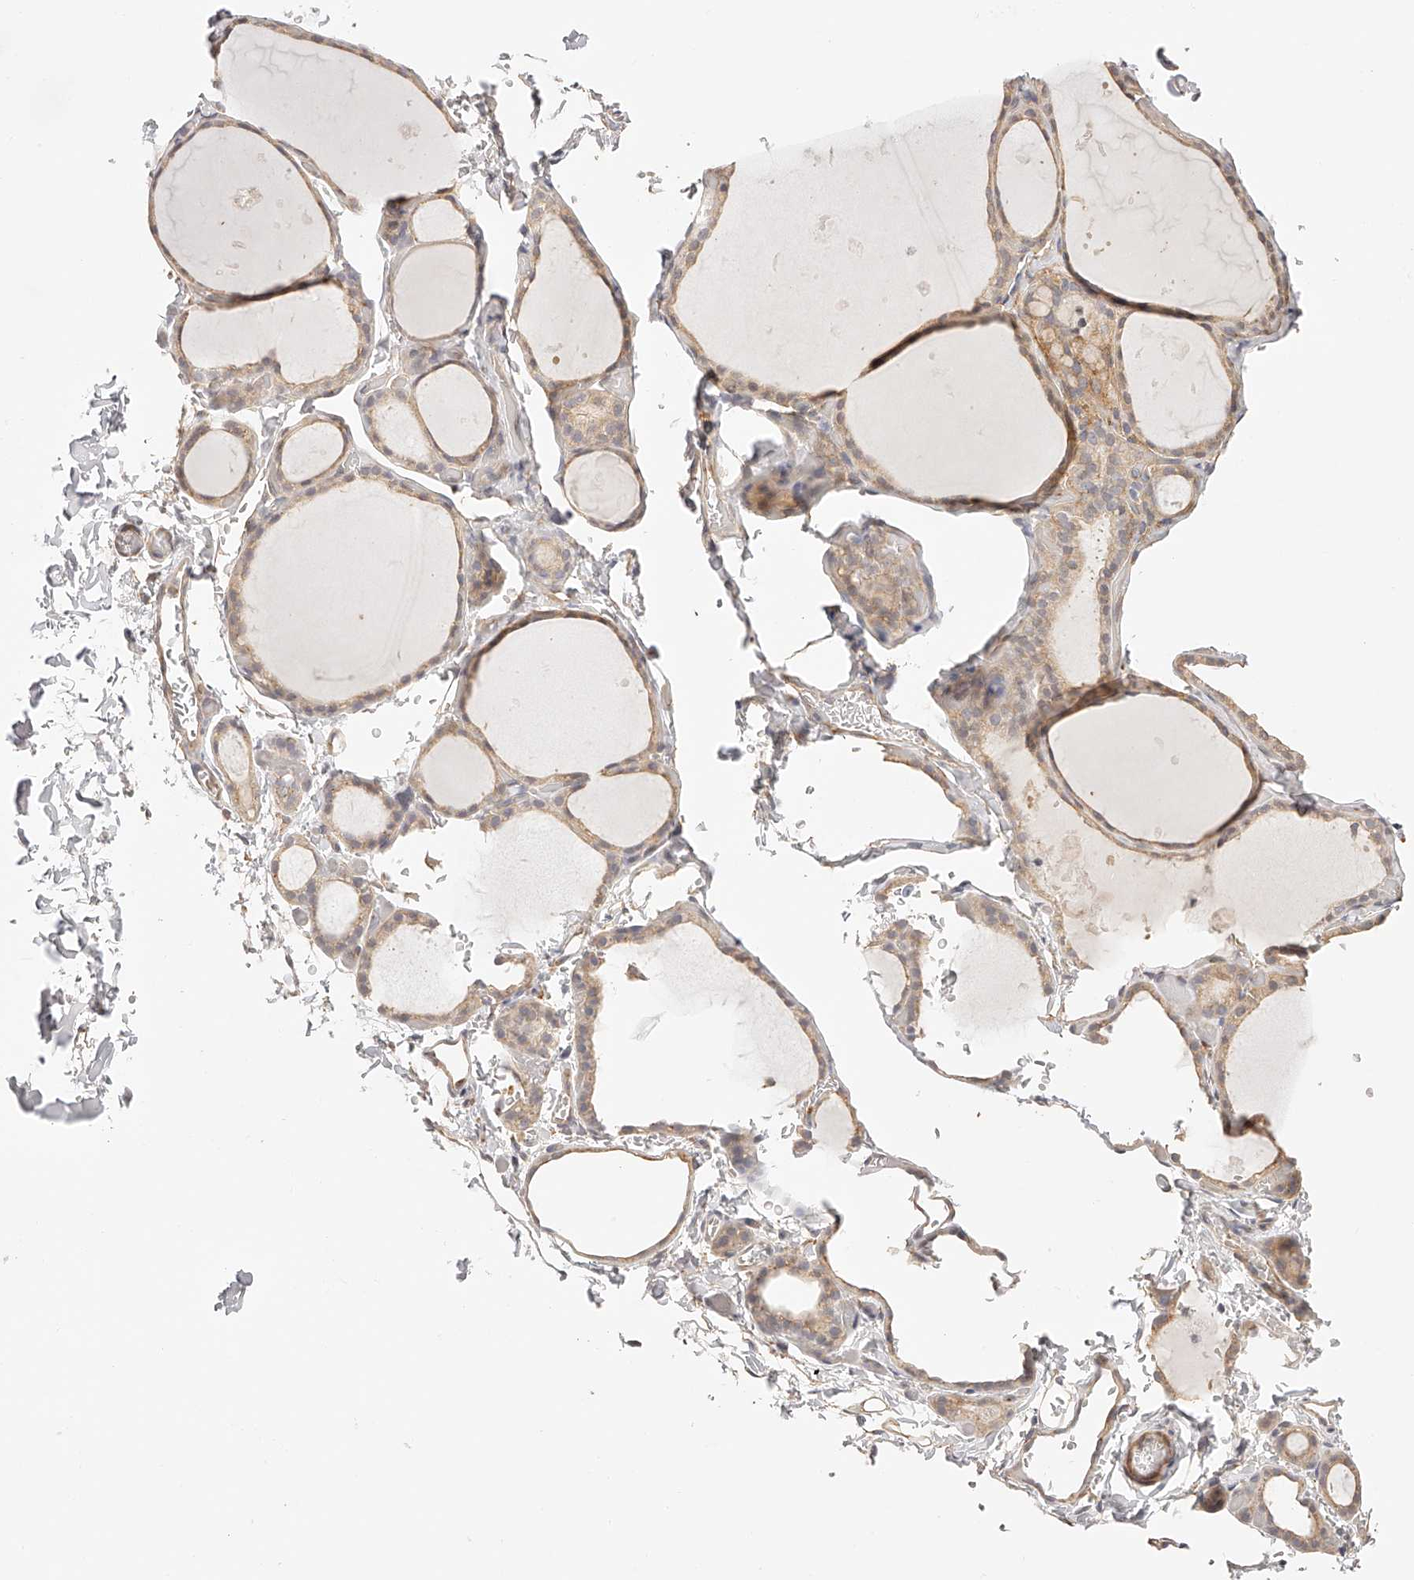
{"staining": {"intensity": "weak", "quantity": "25%-75%", "location": "cytoplasmic/membranous"}, "tissue": "thyroid gland", "cell_type": "Glandular cells", "image_type": "normal", "snomed": [{"axis": "morphology", "description": "Normal tissue, NOS"}, {"axis": "topography", "description": "Thyroid gland"}], "caption": "The photomicrograph shows staining of normal thyroid gland, revealing weak cytoplasmic/membranous protein positivity (brown color) within glandular cells.", "gene": "SYNC", "patient": {"sex": "female", "age": 44}}